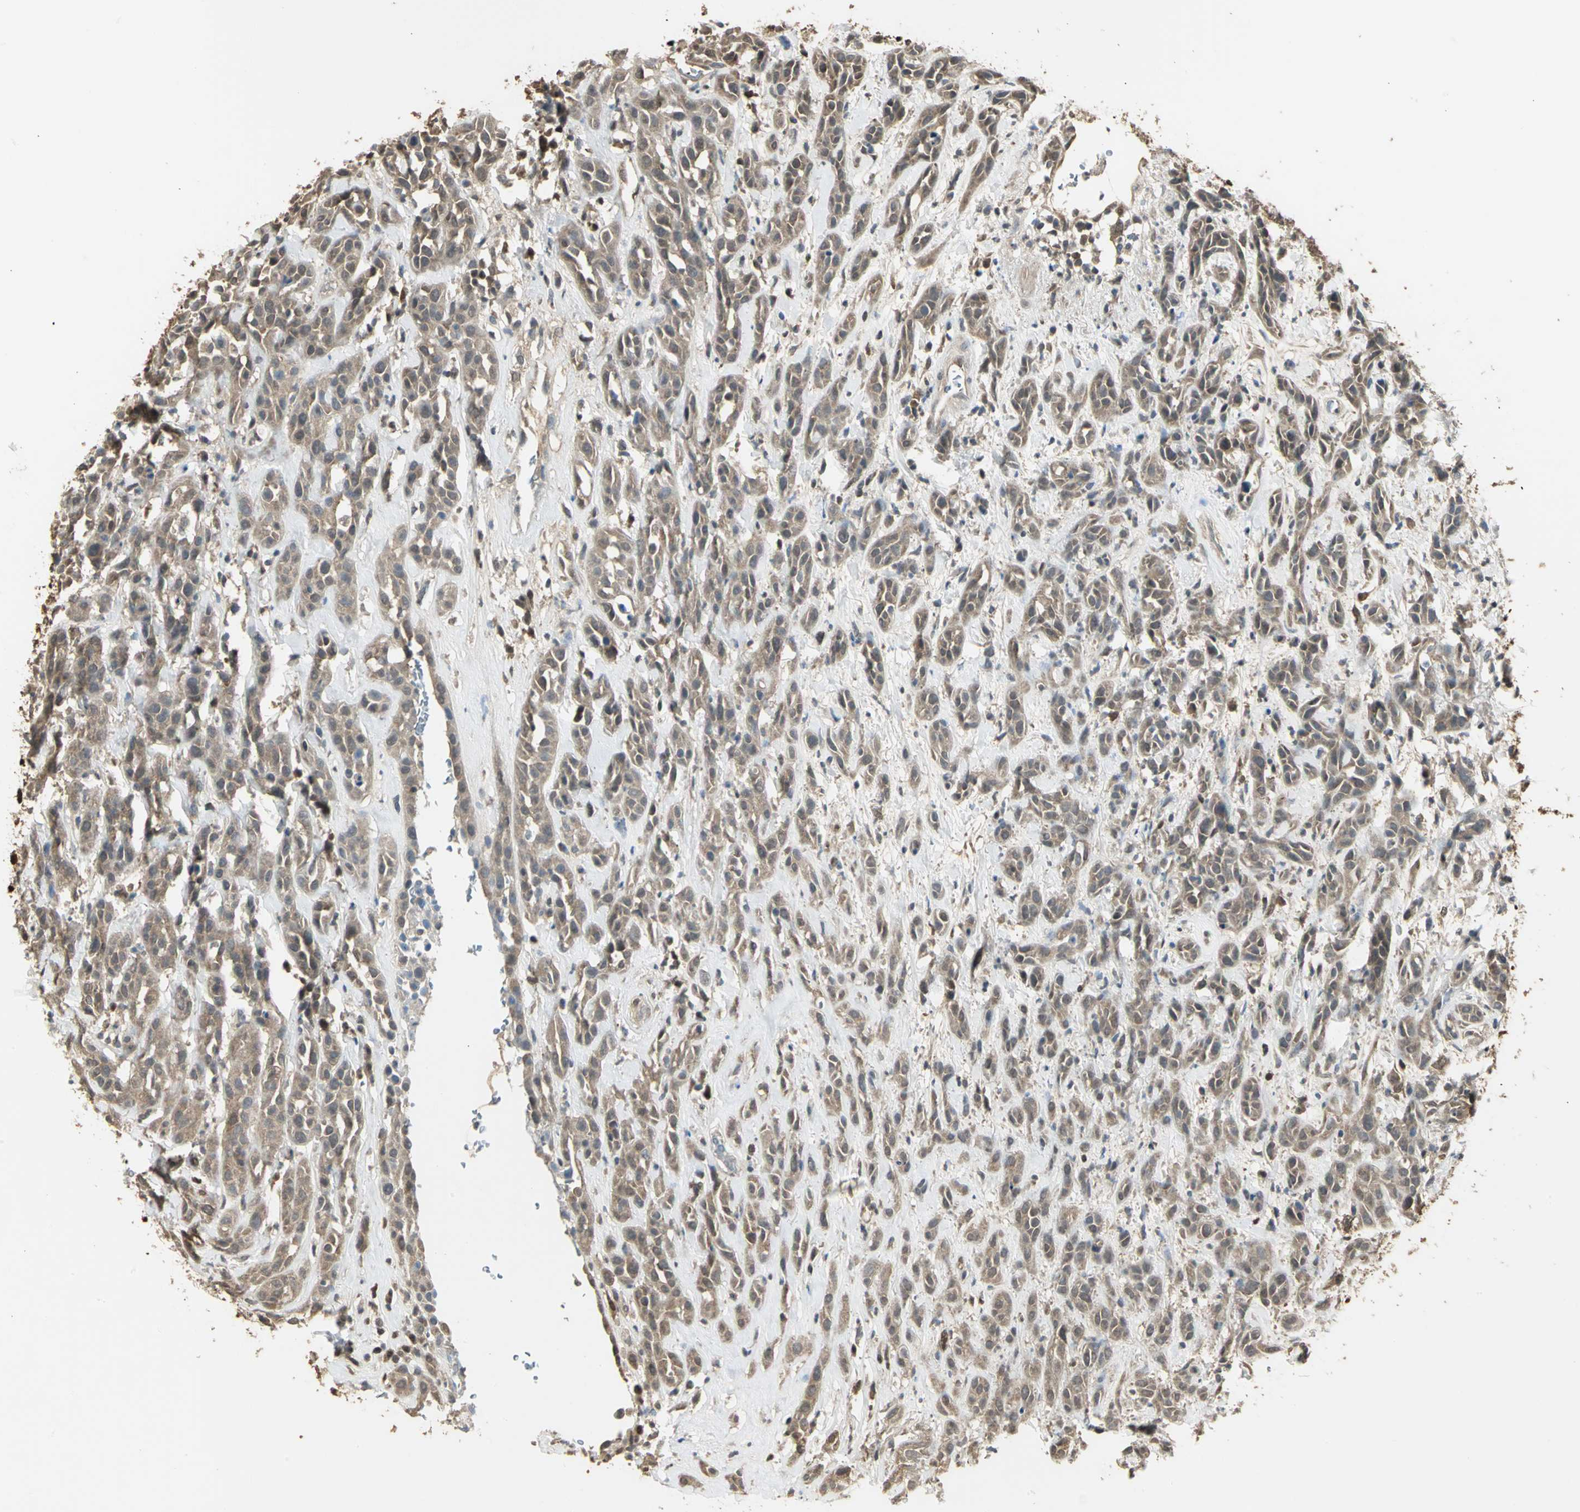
{"staining": {"intensity": "moderate", "quantity": ">75%", "location": "cytoplasmic/membranous"}, "tissue": "head and neck cancer", "cell_type": "Tumor cells", "image_type": "cancer", "snomed": [{"axis": "morphology", "description": "Squamous cell carcinoma, NOS"}, {"axis": "topography", "description": "Head-Neck"}], "caption": "Protein staining reveals moderate cytoplasmic/membranous staining in about >75% of tumor cells in head and neck cancer (squamous cell carcinoma).", "gene": "PARK7", "patient": {"sex": "male", "age": 62}}